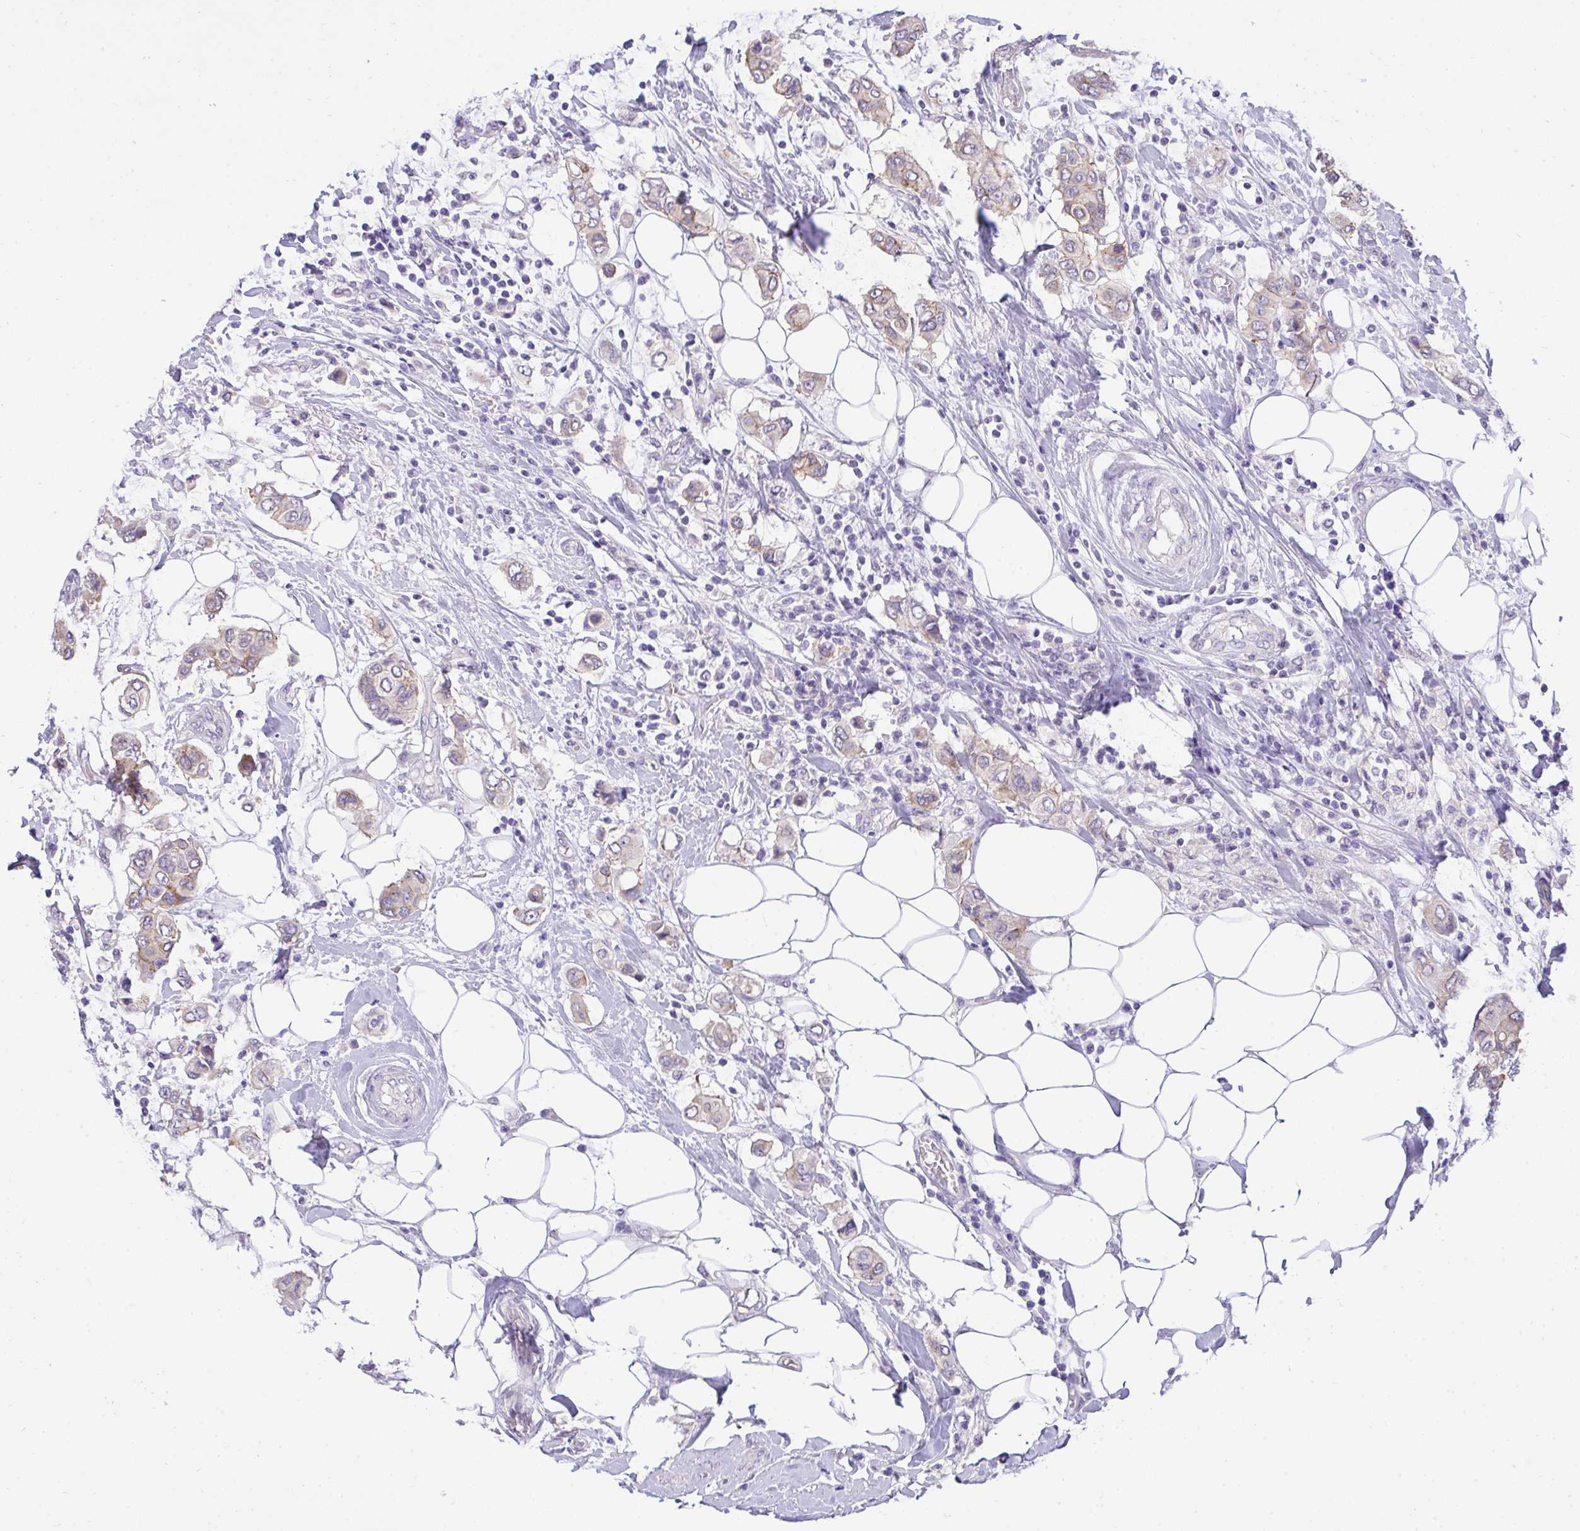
{"staining": {"intensity": "weak", "quantity": "25%-75%", "location": "cytoplasmic/membranous"}, "tissue": "breast cancer", "cell_type": "Tumor cells", "image_type": "cancer", "snomed": [{"axis": "morphology", "description": "Lobular carcinoma"}, {"axis": "topography", "description": "Breast"}], "caption": "Immunohistochemistry (IHC) (DAB) staining of human breast lobular carcinoma displays weak cytoplasmic/membranous protein positivity in about 25%-75% of tumor cells. (IHC, brightfield microscopy, high magnification).", "gene": "VGLL3", "patient": {"sex": "female", "age": 51}}